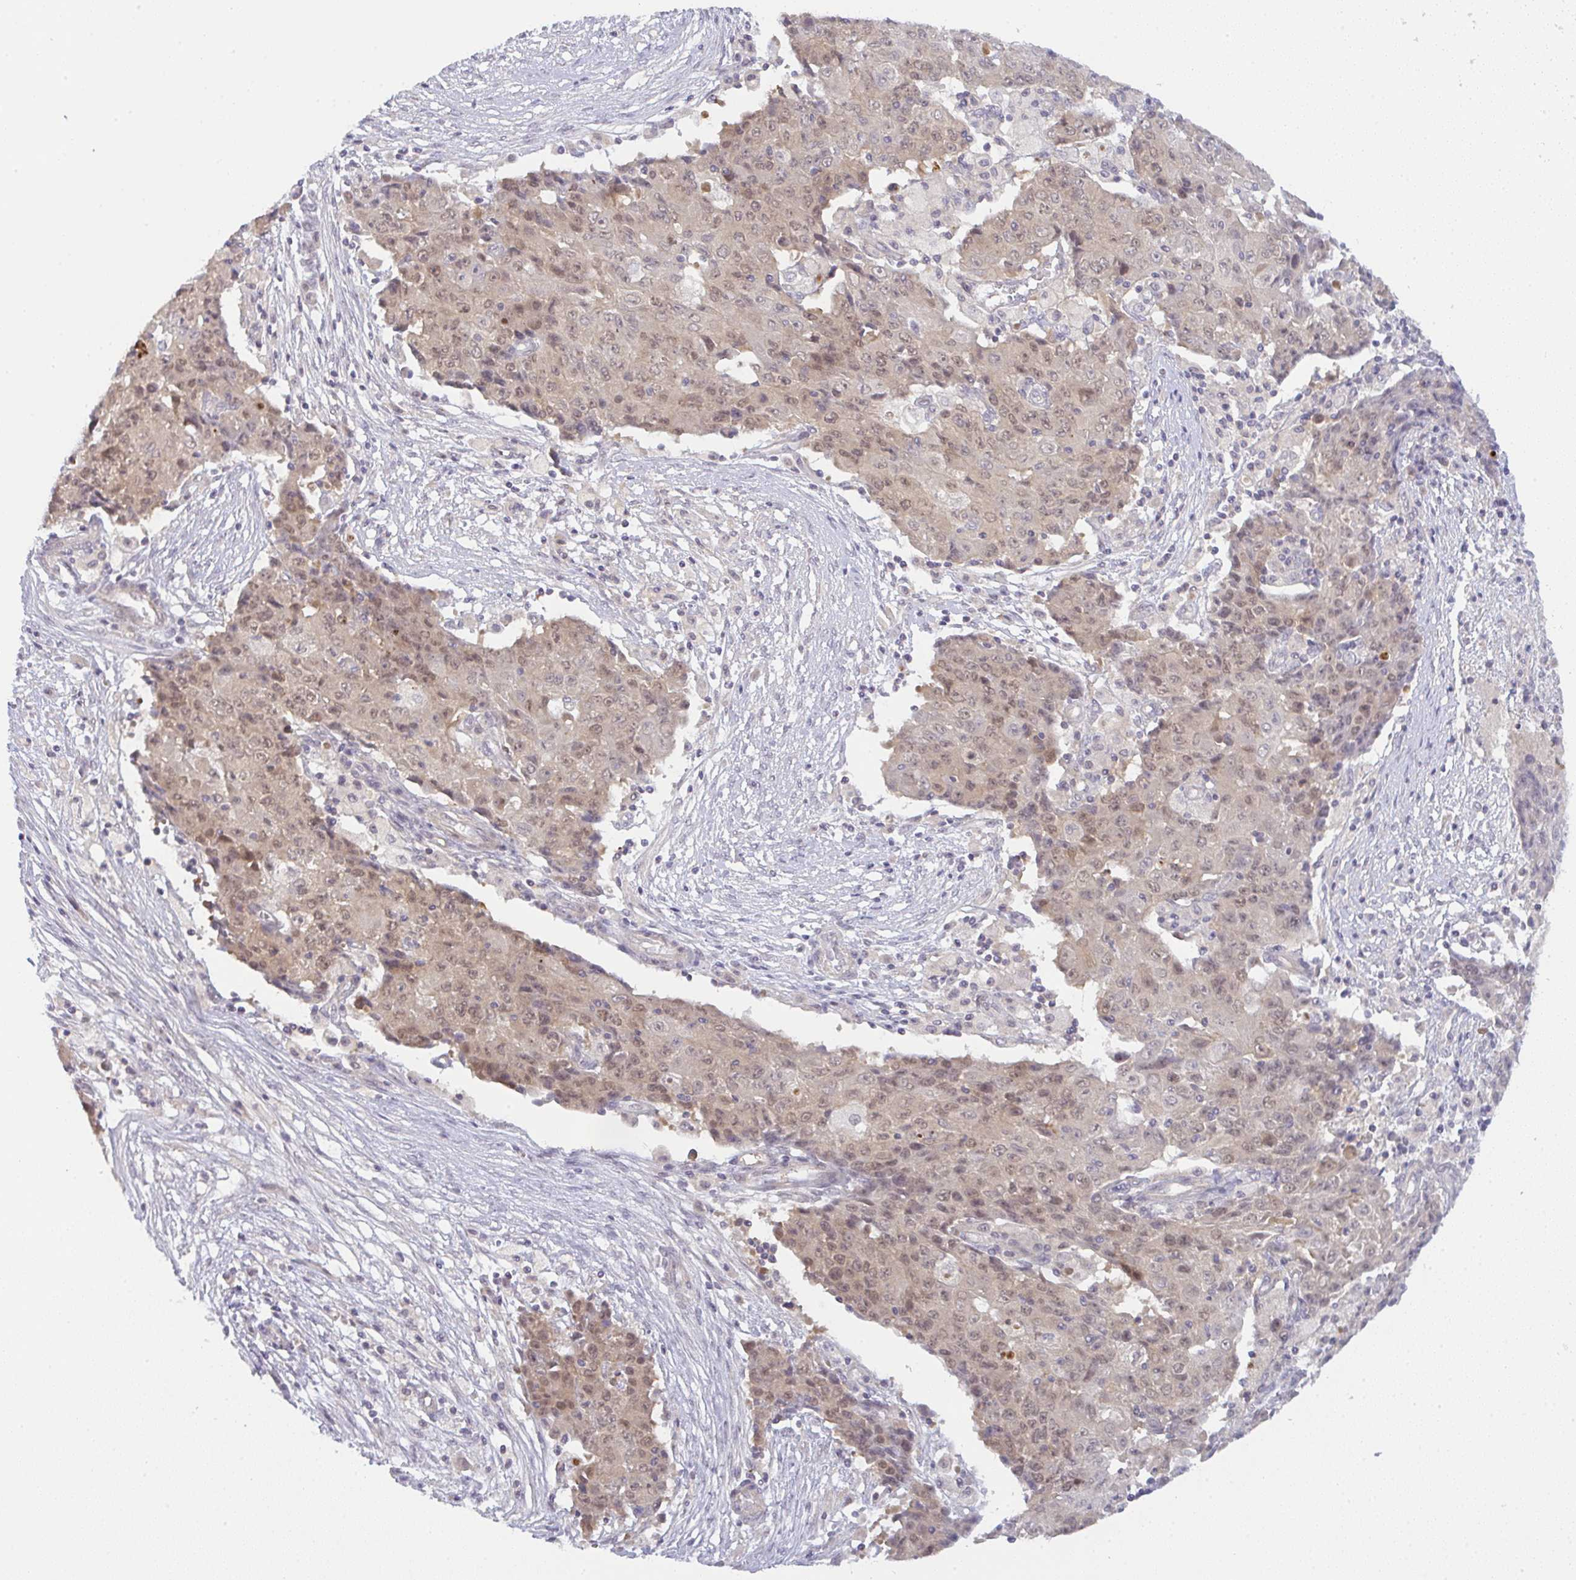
{"staining": {"intensity": "weak", "quantity": "25%-75%", "location": "cytoplasmic/membranous,nuclear"}, "tissue": "ovarian cancer", "cell_type": "Tumor cells", "image_type": "cancer", "snomed": [{"axis": "morphology", "description": "Carcinoma, endometroid"}, {"axis": "topography", "description": "Ovary"}], "caption": "Tumor cells exhibit low levels of weak cytoplasmic/membranous and nuclear staining in about 25%-75% of cells in endometroid carcinoma (ovarian).", "gene": "CSE1L", "patient": {"sex": "female", "age": 42}}